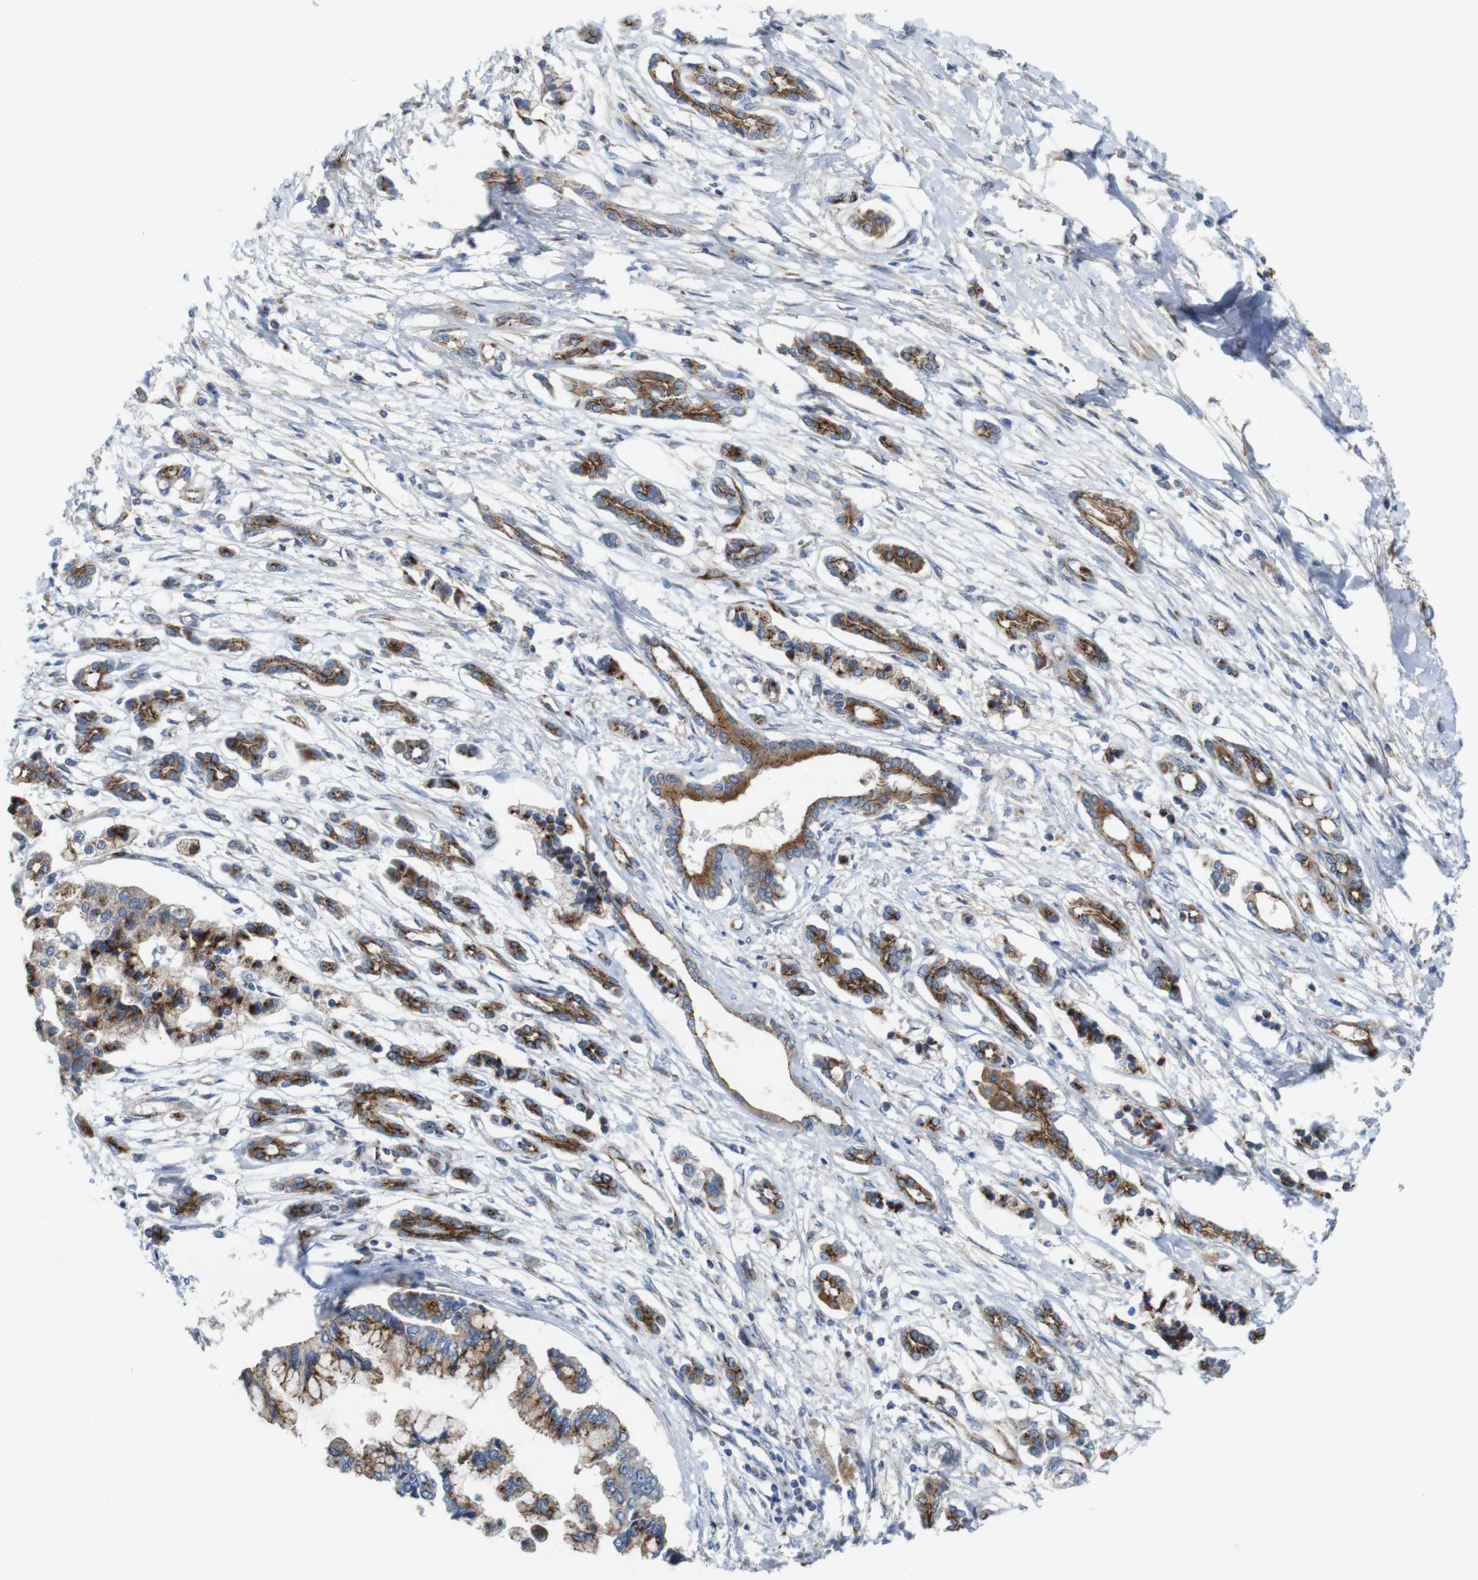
{"staining": {"intensity": "strong", "quantity": "25%-75%", "location": "cytoplasmic/membranous"}, "tissue": "pancreatic cancer", "cell_type": "Tumor cells", "image_type": "cancer", "snomed": [{"axis": "morphology", "description": "Adenocarcinoma, NOS"}, {"axis": "topography", "description": "Pancreas"}], "caption": "Pancreatic cancer (adenocarcinoma) stained with DAB (3,3'-diaminobenzidine) IHC demonstrates high levels of strong cytoplasmic/membranous expression in about 25%-75% of tumor cells. The staining was performed using DAB (3,3'-diaminobenzidine) to visualize the protein expression in brown, while the nuclei were stained in blue with hematoxylin (Magnification: 20x).", "gene": "EFCAB14", "patient": {"sex": "male", "age": 56}}